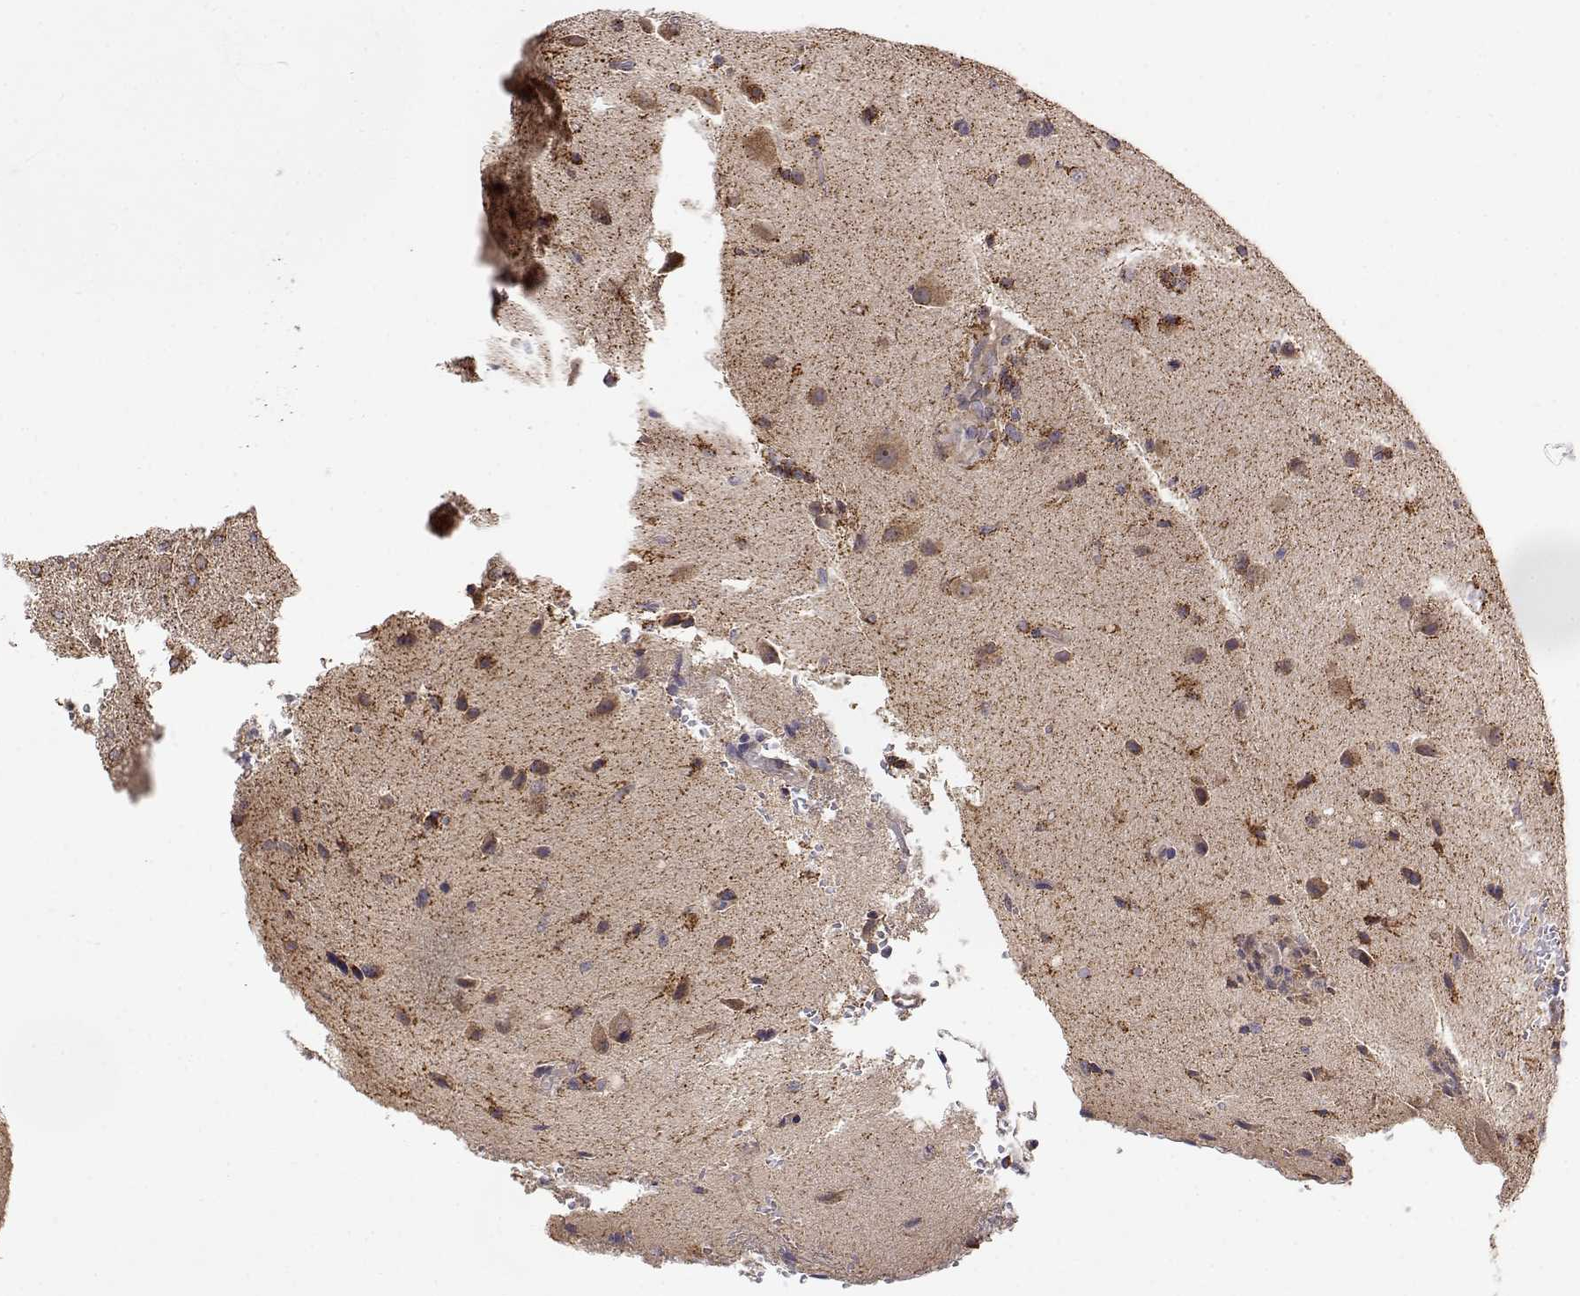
{"staining": {"intensity": "moderate", "quantity": ">75%", "location": "cytoplasmic/membranous"}, "tissue": "glioma", "cell_type": "Tumor cells", "image_type": "cancer", "snomed": [{"axis": "morphology", "description": "Glioma, malignant, High grade"}, {"axis": "topography", "description": "Brain"}], "caption": "Moderate cytoplasmic/membranous expression for a protein is seen in approximately >75% of tumor cells of glioma using IHC.", "gene": "PAIP1", "patient": {"sex": "male", "age": 68}}